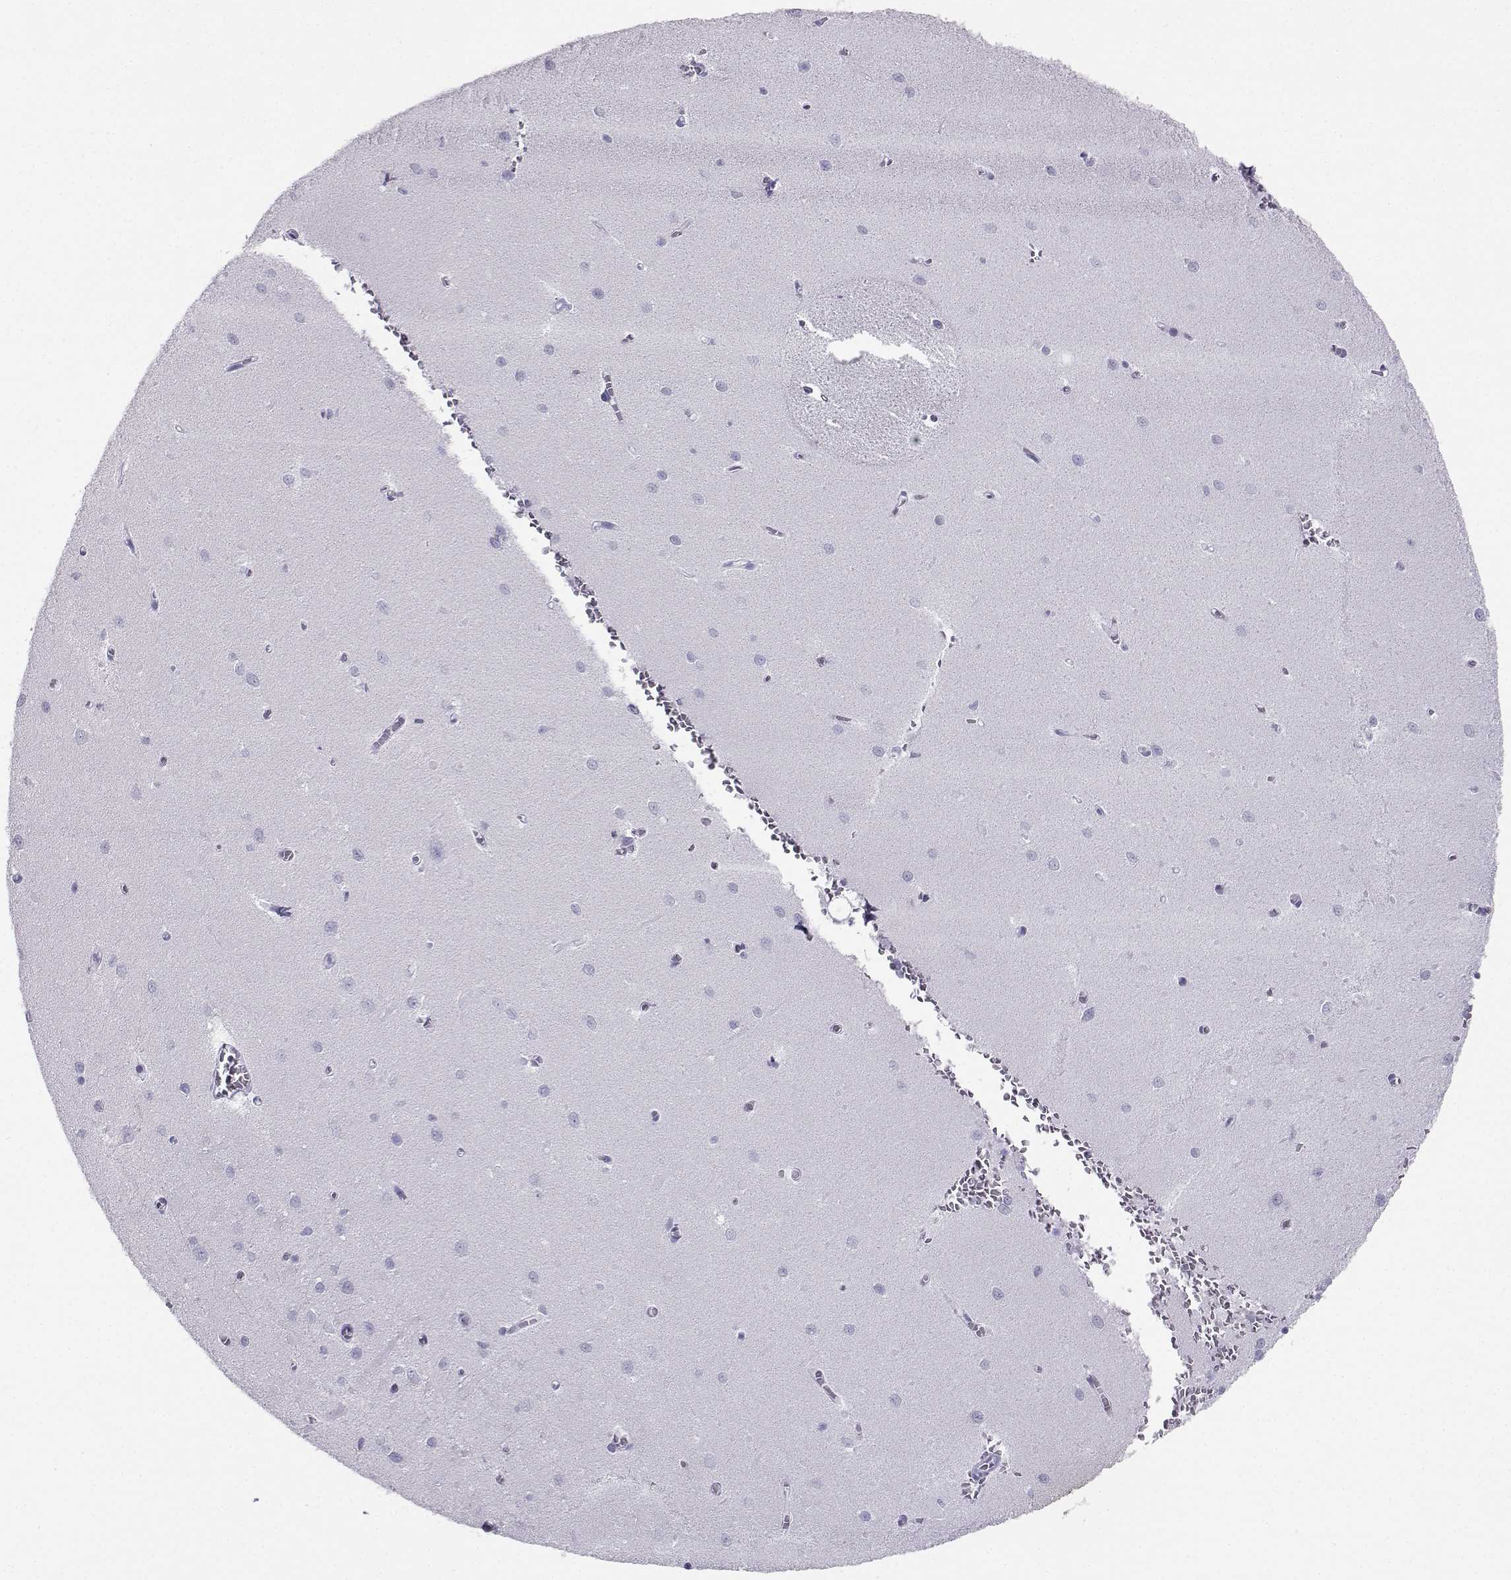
{"staining": {"intensity": "negative", "quantity": "none", "location": "none"}, "tissue": "cerebellum", "cell_type": "Cells in granular layer", "image_type": "normal", "snomed": [{"axis": "morphology", "description": "Normal tissue, NOS"}, {"axis": "topography", "description": "Cerebellum"}], "caption": "A high-resolution photomicrograph shows IHC staining of benign cerebellum, which reveals no significant positivity in cells in granular layer.", "gene": "SST", "patient": {"sex": "female", "age": 64}}